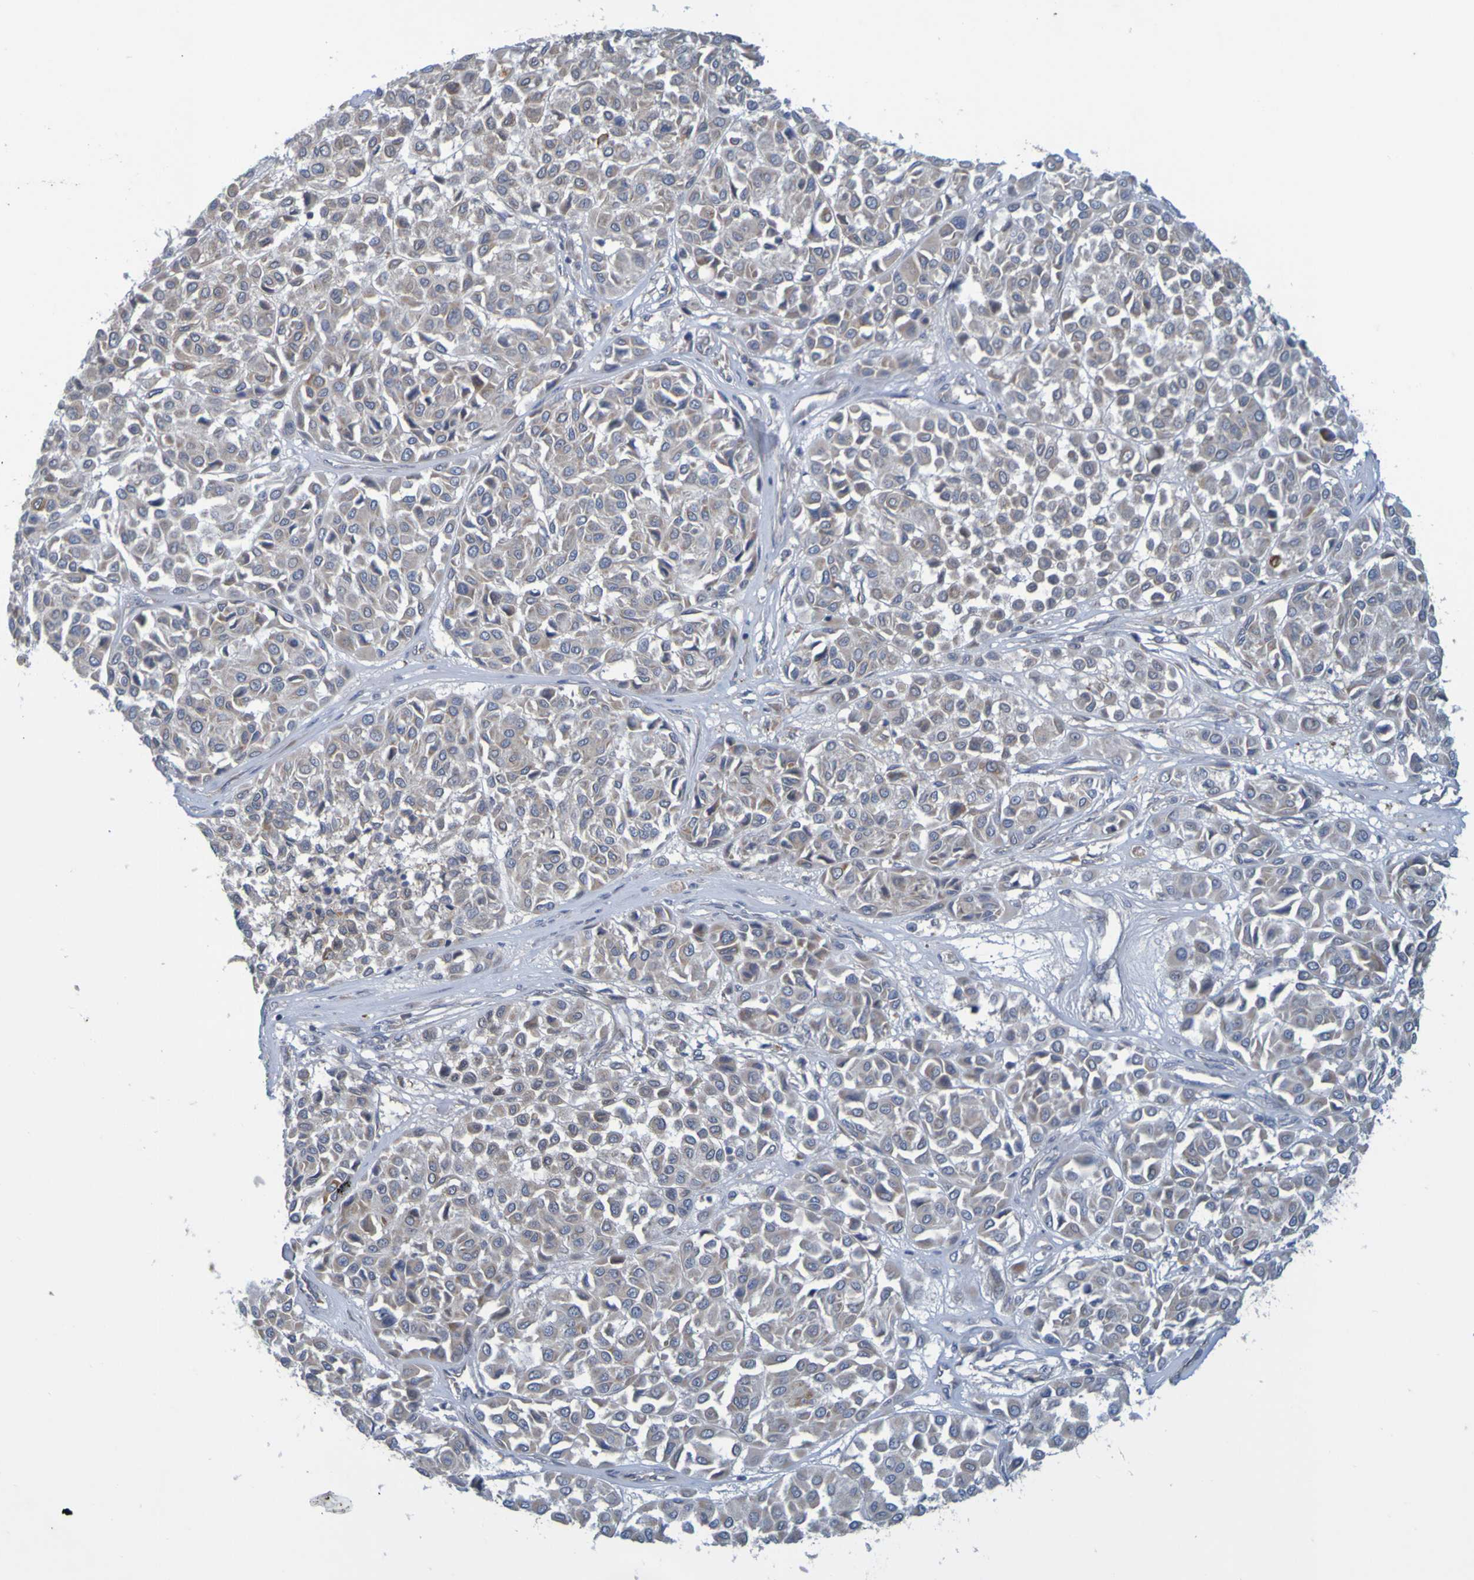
{"staining": {"intensity": "moderate", "quantity": "<25%", "location": "cytoplasmic/membranous"}, "tissue": "melanoma", "cell_type": "Tumor cells", "image_type": "cancer", "snomed": [{"axis": "morphology", "description": "Malignant melanoma, Metastatic site"}, {"axis": "topography", "description": "Soft tissue"}], "caption": "Melanoma tissue demonstrates moderate cytoplasmic/membranous staining in approximately <25% of tumor cells", "gene": "MOGS", "patient": {"sex": "male", "age": 41}}